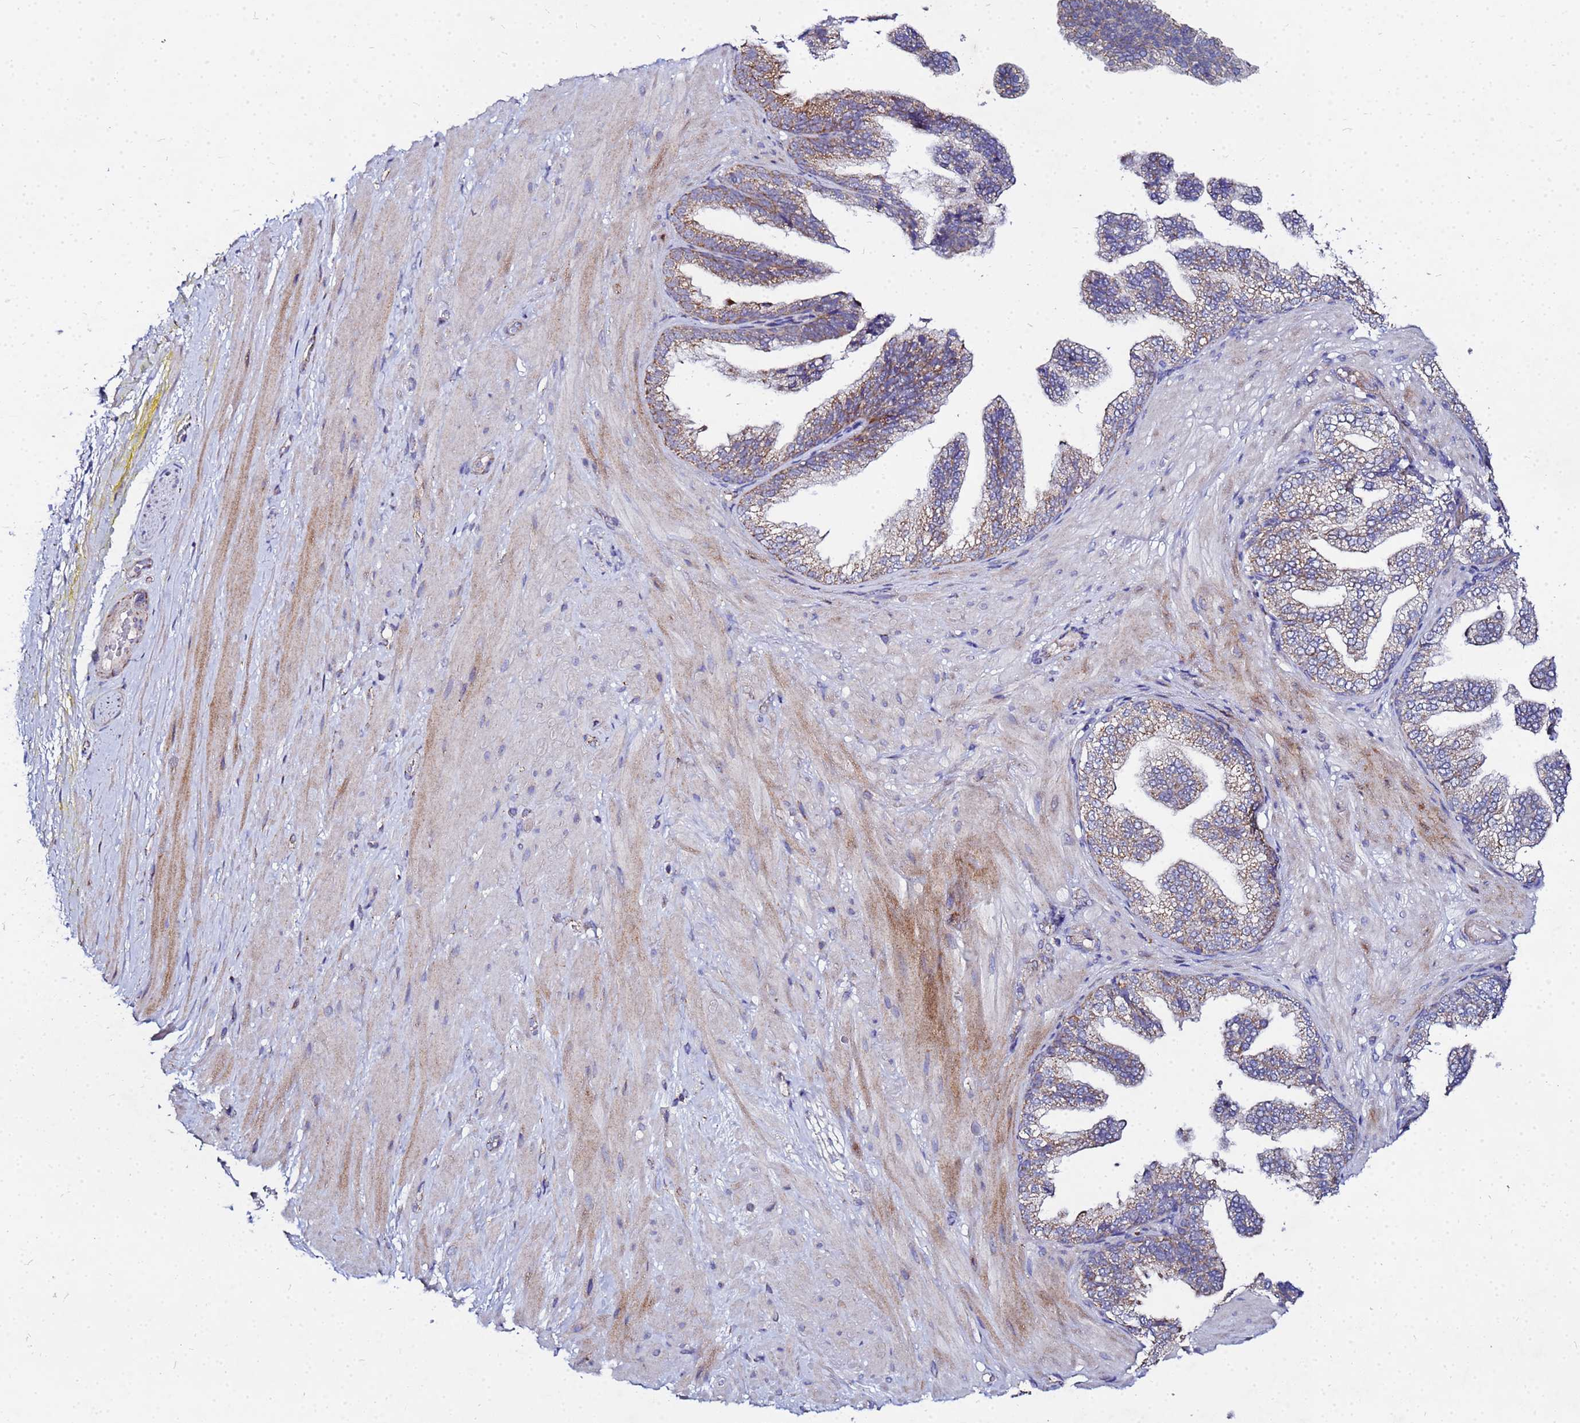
{"staining": {"intensity": "weak", "quantity": ">75%", "location": "cytoplasmic/membranous"}, "tissue": "adipose tissue", "cell_type": "Adipocytes", "image_type": "normal", "snomed": [{"axis": "morphology", "description": "Normal tissue, NOS"}, {"axis": "morphology", "description": "Adenocarcinoma, Low grade"}, {"axis": "topography", "description": "Prostate"}, {"axis": "topography", "description": "Peripheral nerve tissue"}], "caption": "Immunohistochemical staining of benign adipose tissue demonstrates weak cytoplasmic/membranous protein staining in approximately >75% of adipocytes. (Brightfield microscopy of DAB IHC at high magnification).", "gene": "FAHD2A", "patient": {"sex": "male", "age": 63}}